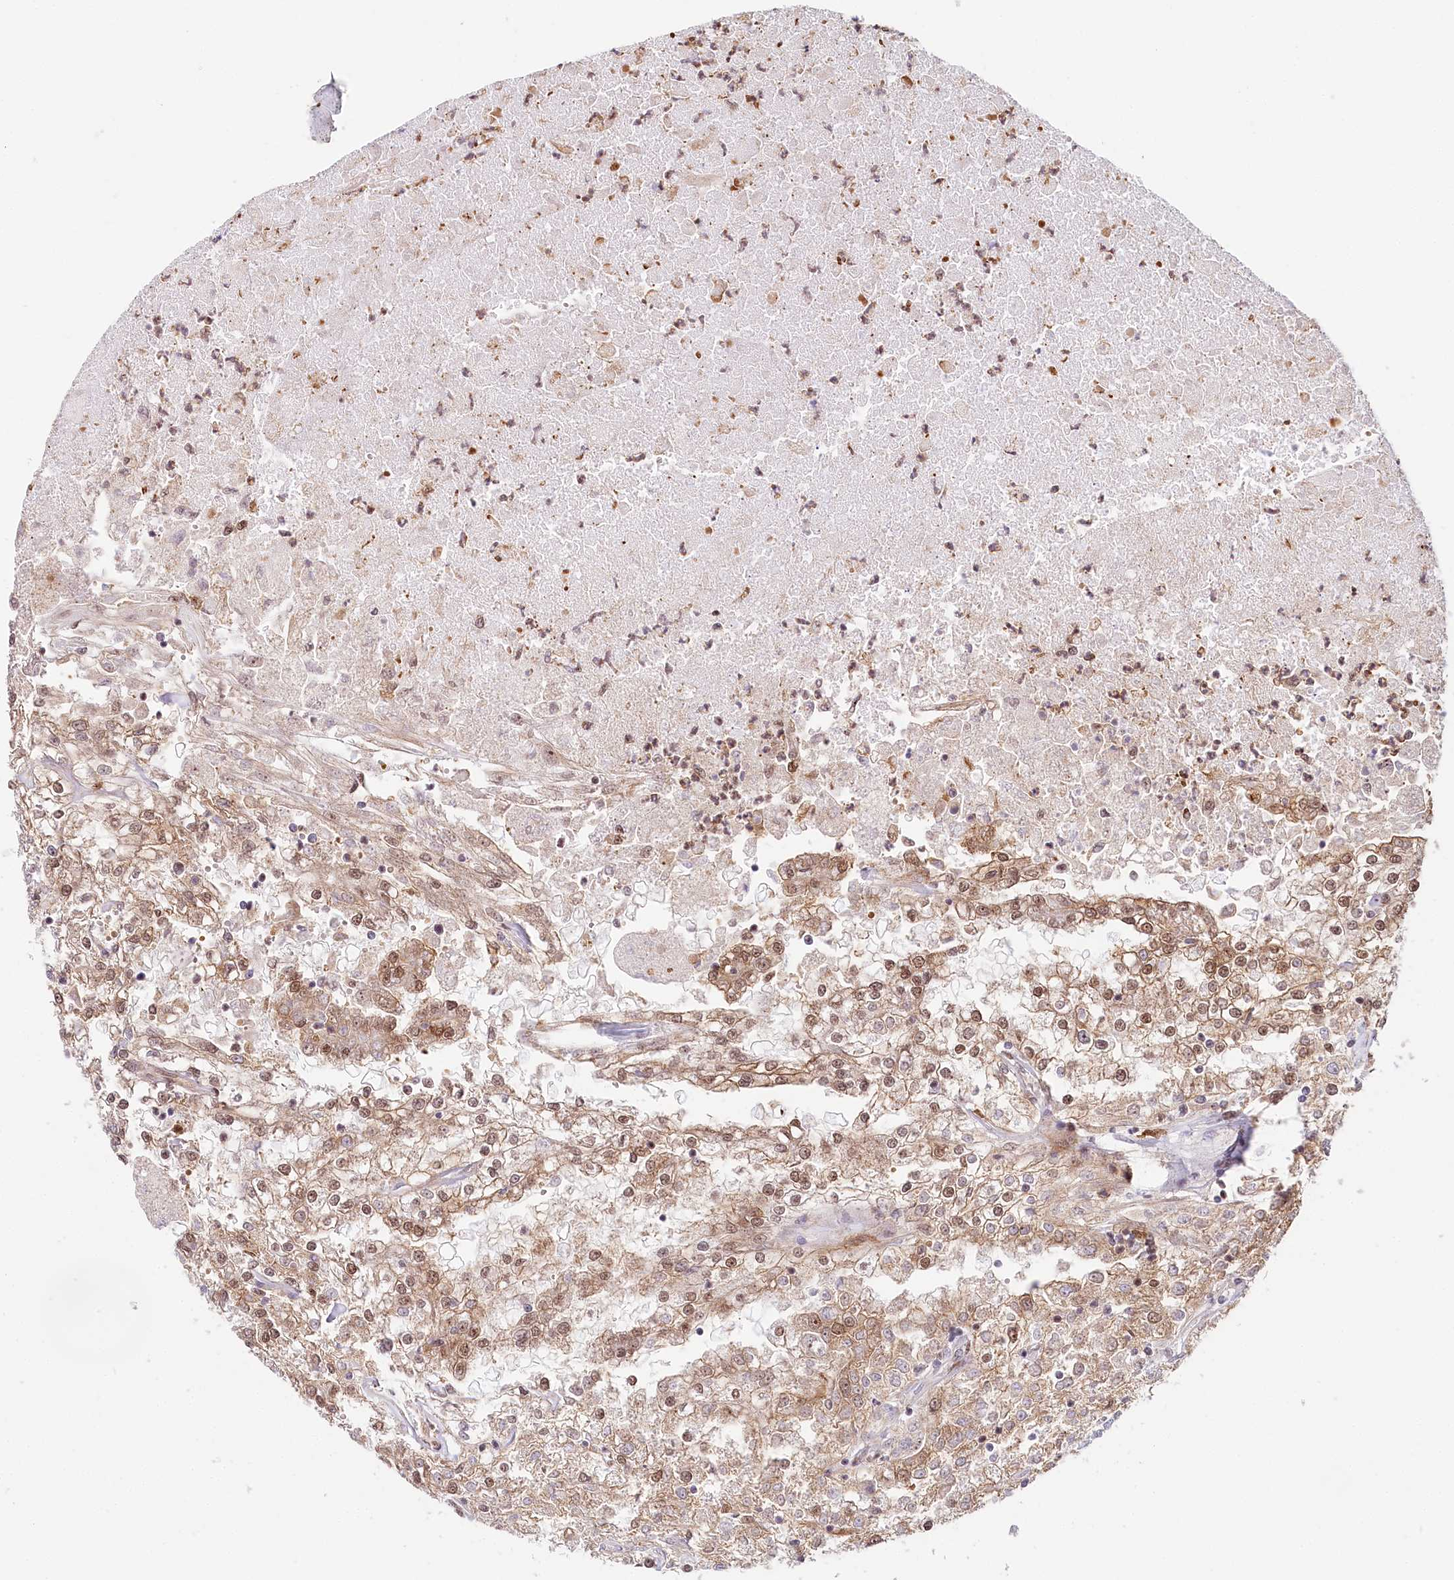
{"staining": {"intensity": "moderate", "quantity": ">75%", "location": "cytoplasmic/membranous,nuclear"}, "tissue": "renal cancer", "cell_type": "Tumor cells", "image_type": "cancer", "snomed": [{"axis": "morphology", "description": "Adenocarcinoma, NOS"}, {"axis": "topography", "description": "Kidney"}], "caption": "The immunohistochemical stain labels moderate cytoplasmic/membranous and nuclear staining in tumor cells of renal cancer (adenocarcinoma) tissue.", "gene": "TUBGCP2", "patient": {"sex": "female", "age": 52}}